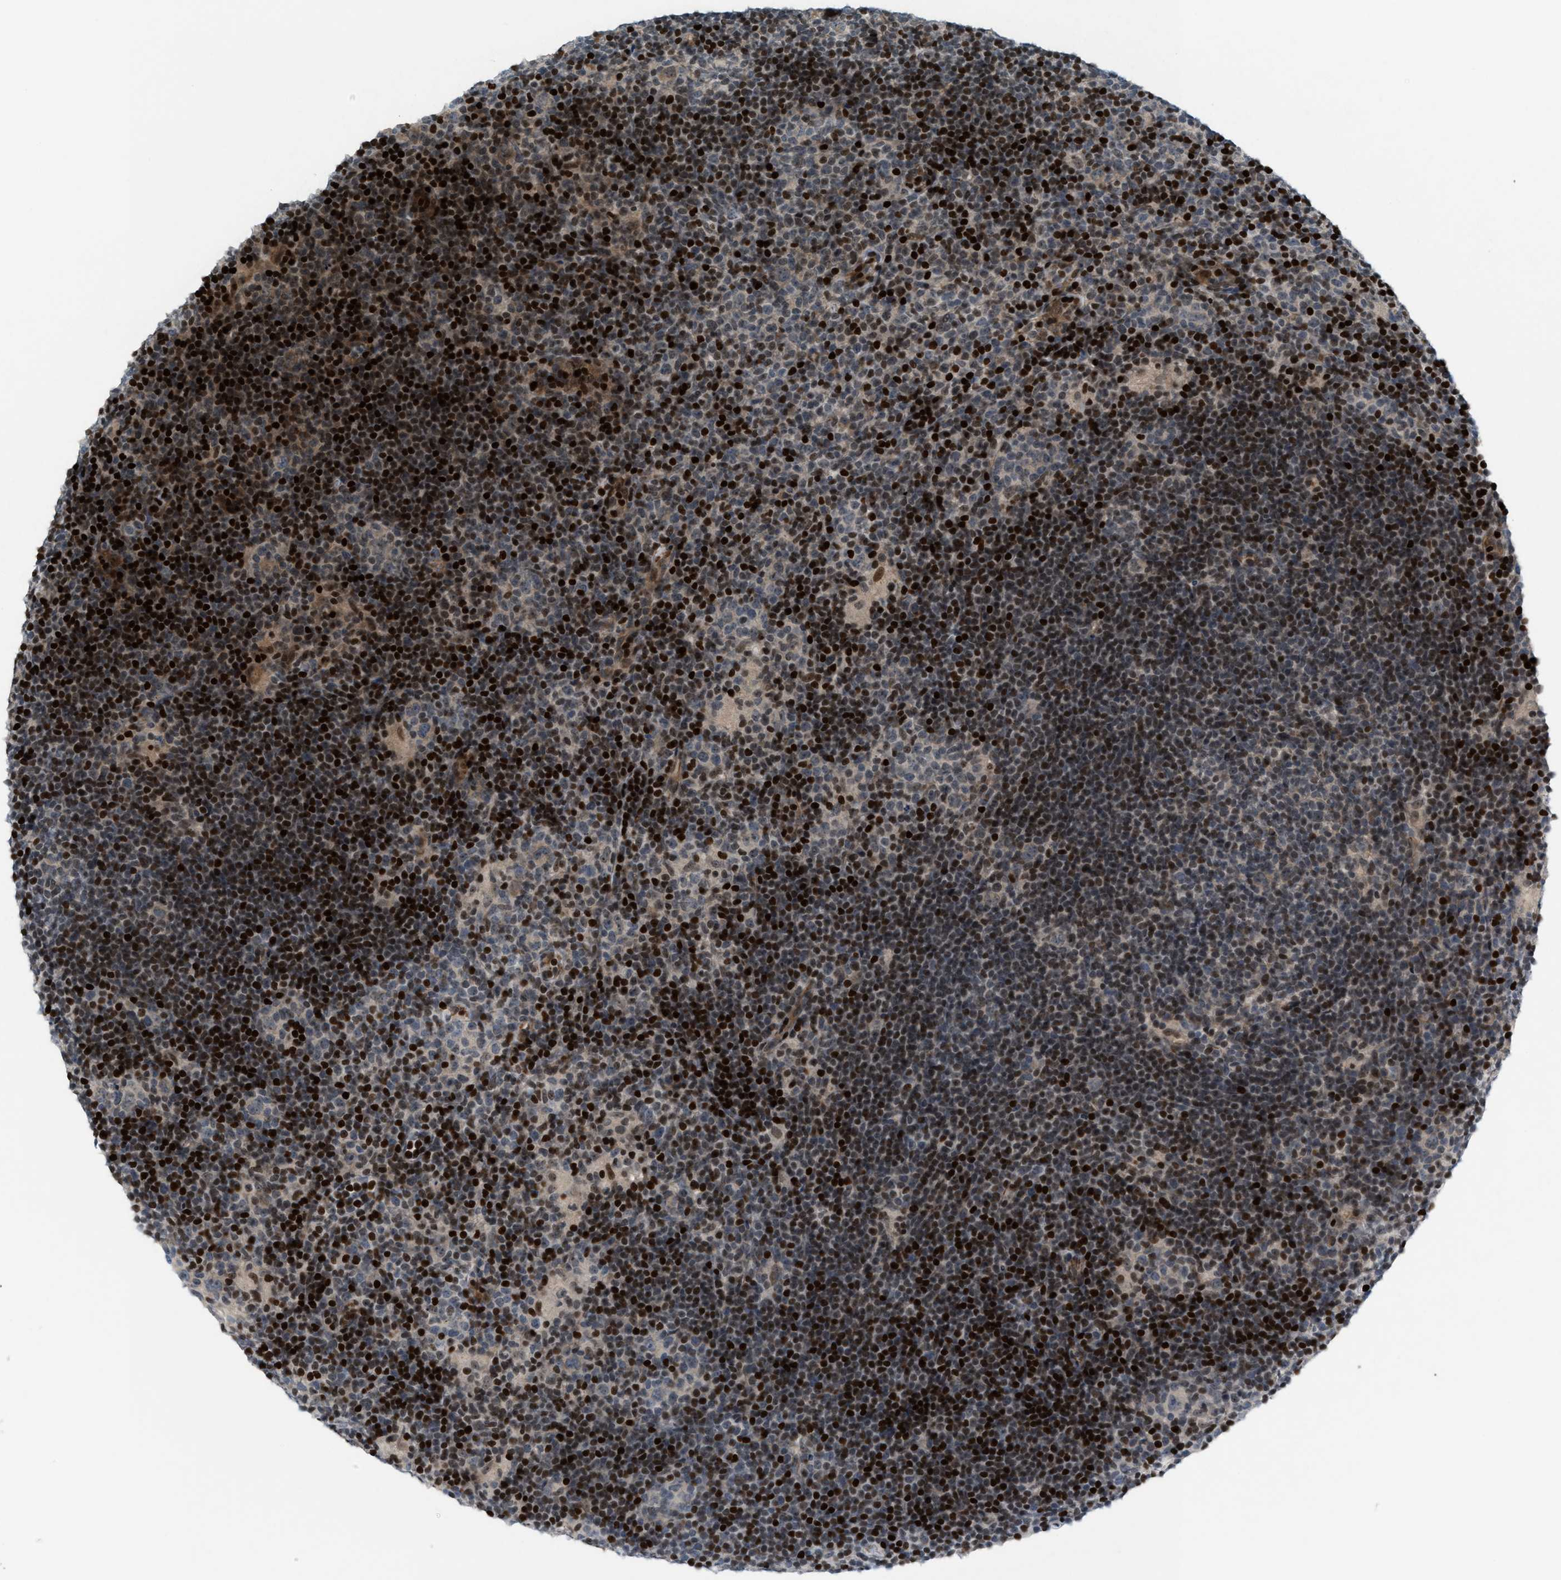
{"staining": {"intensity": "weak", "quantity": "<25%", "location": "cytoplasmic/membranous"}, "tissue": "lymphoma", "cell_type": "Tumor cells", "image_type": "cancer", "snomed": [{"axis": "morphology", "description": "Hodgkin's disease, NOS"}, {"axis": "topography", "description": "Lymph node"}], "caption": "Immunohistochemical staining of human Hodgkin's disease displays no significant positivity in tumor cells. Nuclei are stained in blue.", "gene": "ZNF276", "patient": {"sex": "female", "age": 57}}